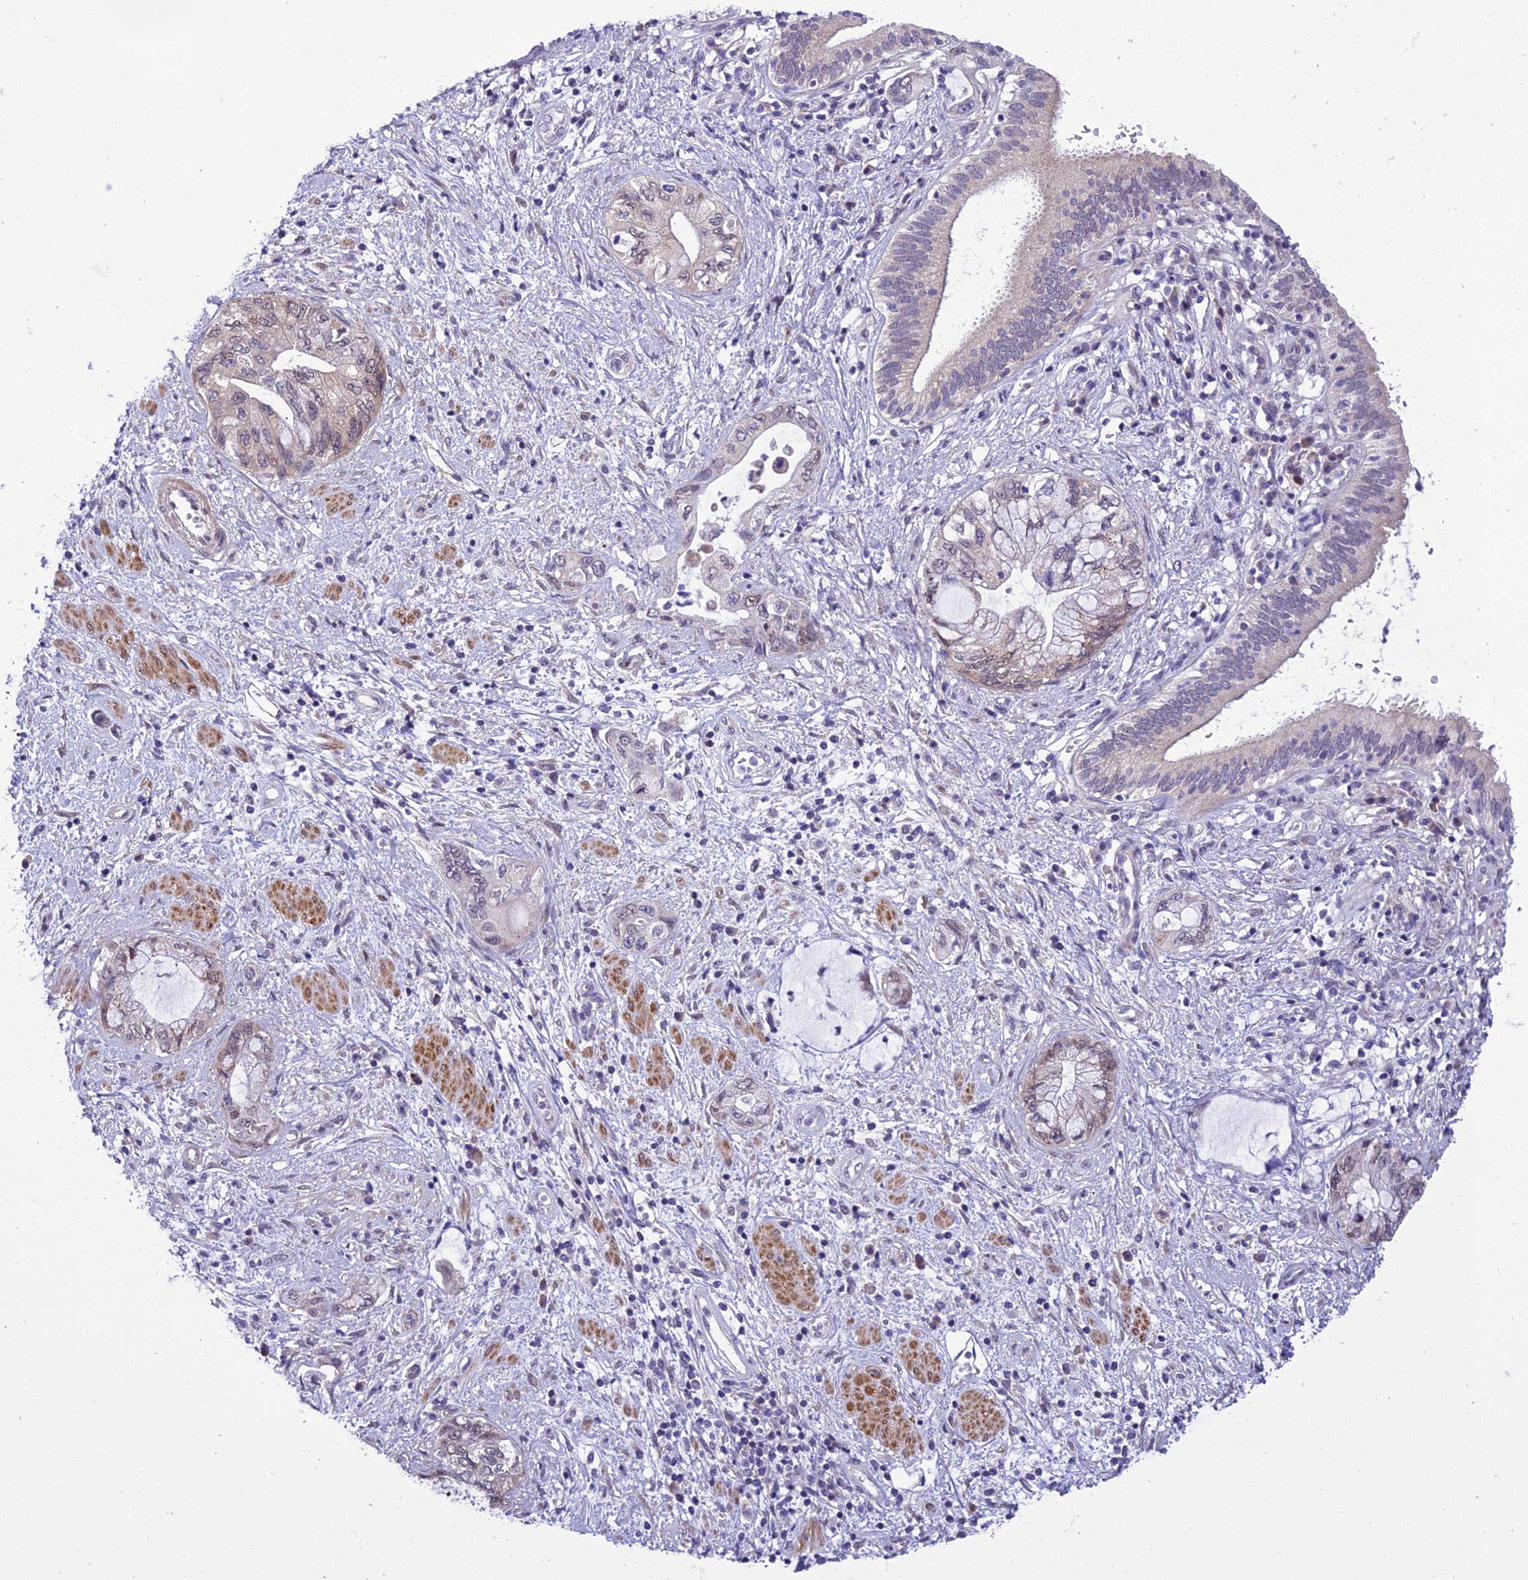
{"staining": {"intensity": "weak", "quantity": "<25%", "location": "cytoplasmic/membranous"}, "tissue": "pancreatic cancer", "cell_type": "Tumor cells", "image_type": "cancer", "snomed": [{"axis": "morphology", "description": "Adenocarcinoma, NOS"}, {"axis": "topography", "description": "Pancreas"}], "caption": "Immunohistochemical staining of pancreatic cancer reveals no significant expression in tumor cells.", "gene": "GAB4", "patient": {"sex": "female", "age": 73}}